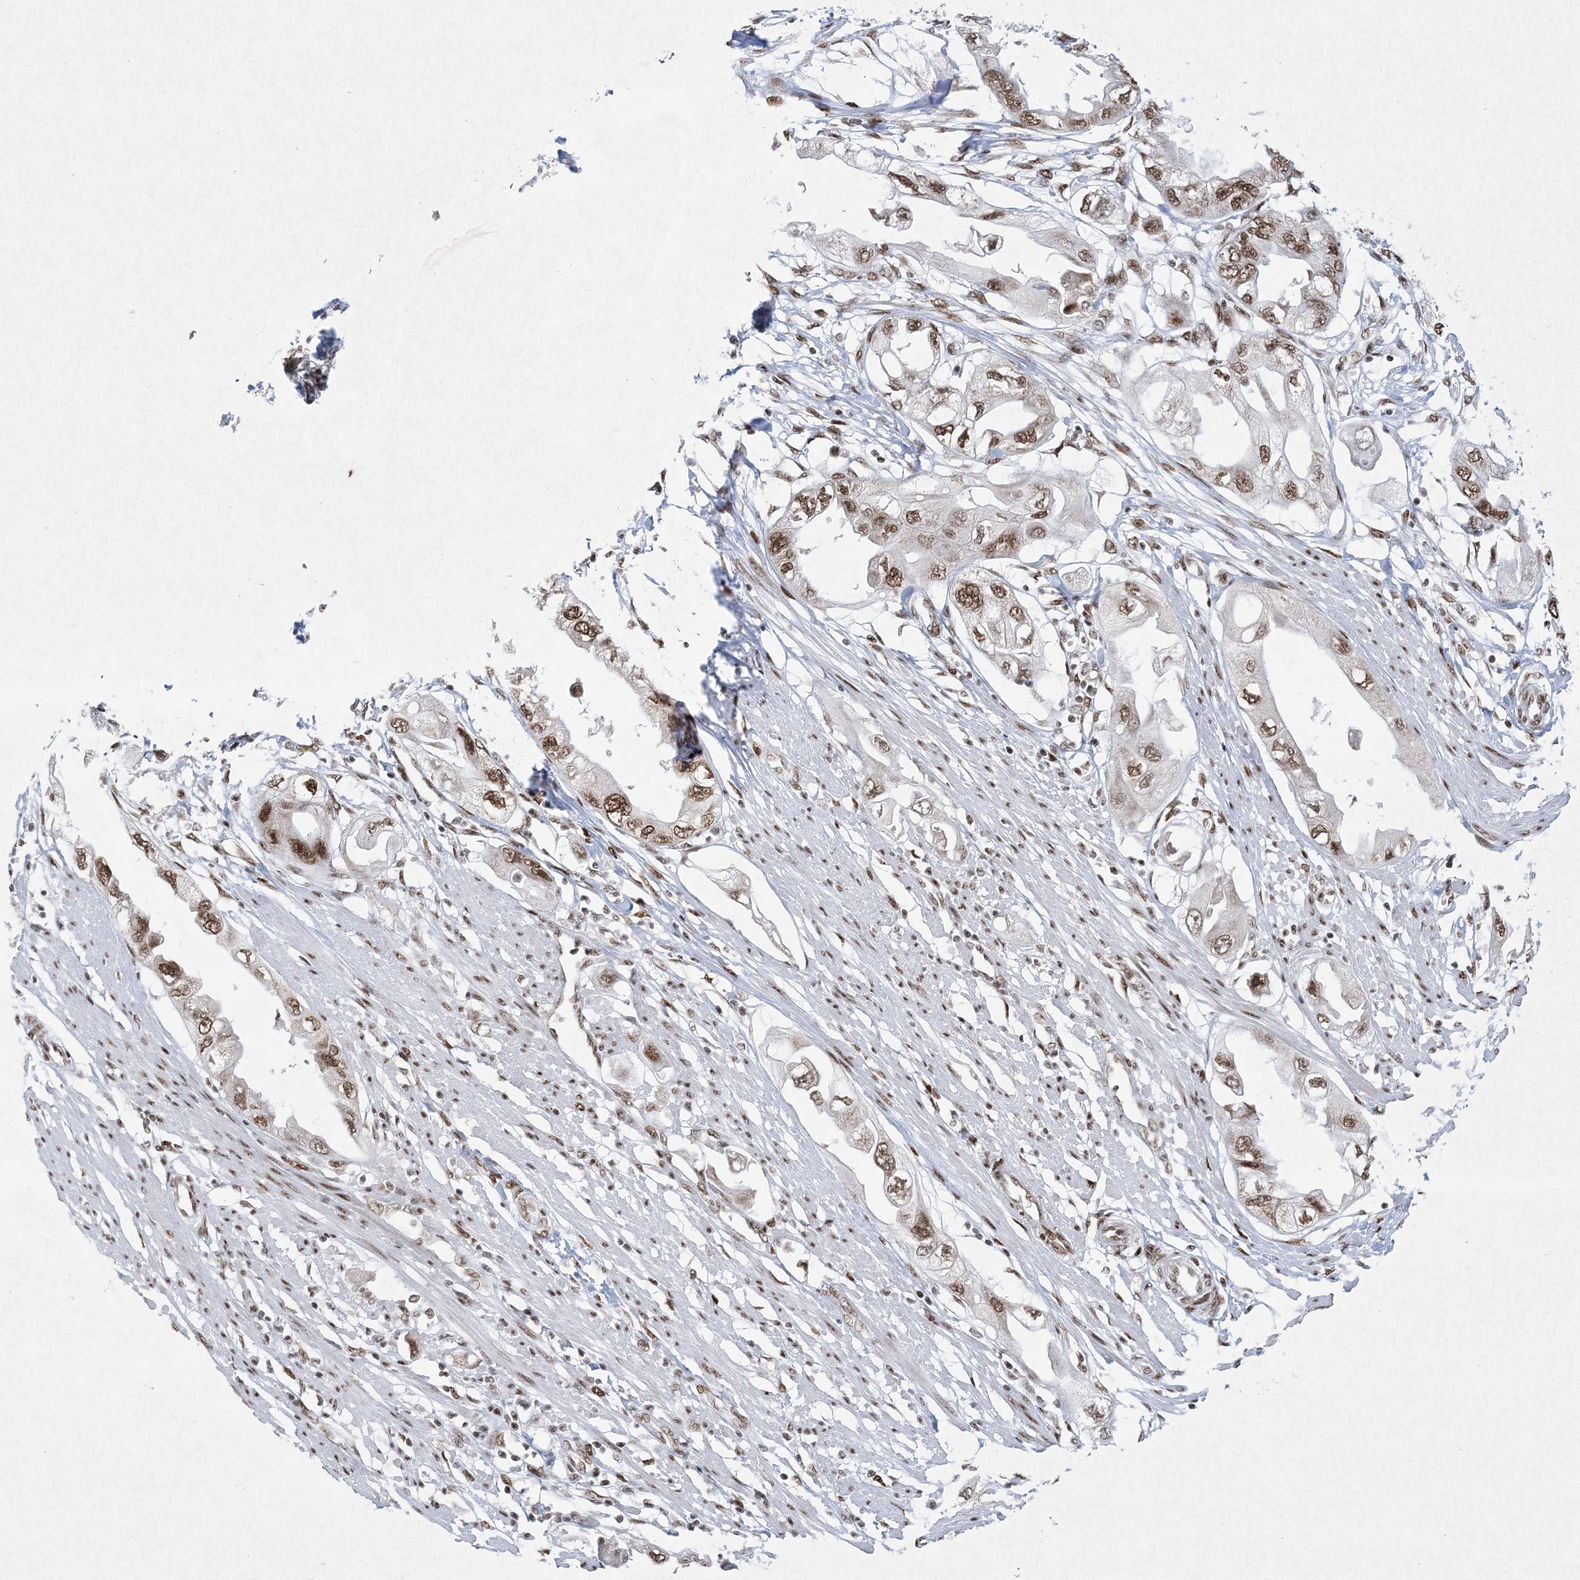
{"staining": {"intensity": "moderate", "quantity": ">75%", "location": "nuclear"}, "tissue": "endometrial cancer", "cell_type": "Tumor cells", "image_type": "cancer", "snomed": [{"axis": "morphology", "description": "Adenocarcinoma, NOS"}, {"axis": "topography", "description": "Endometrium"}], "caption": "A histopathology image showing moderate nuclear expression in about >75% of tumor cells in adenocarcinoma (endometrial), as visualized by brown immunohistochemical staining.", "gene": "PKNOX2", "patient": {"sex": "female", "age": 67}}